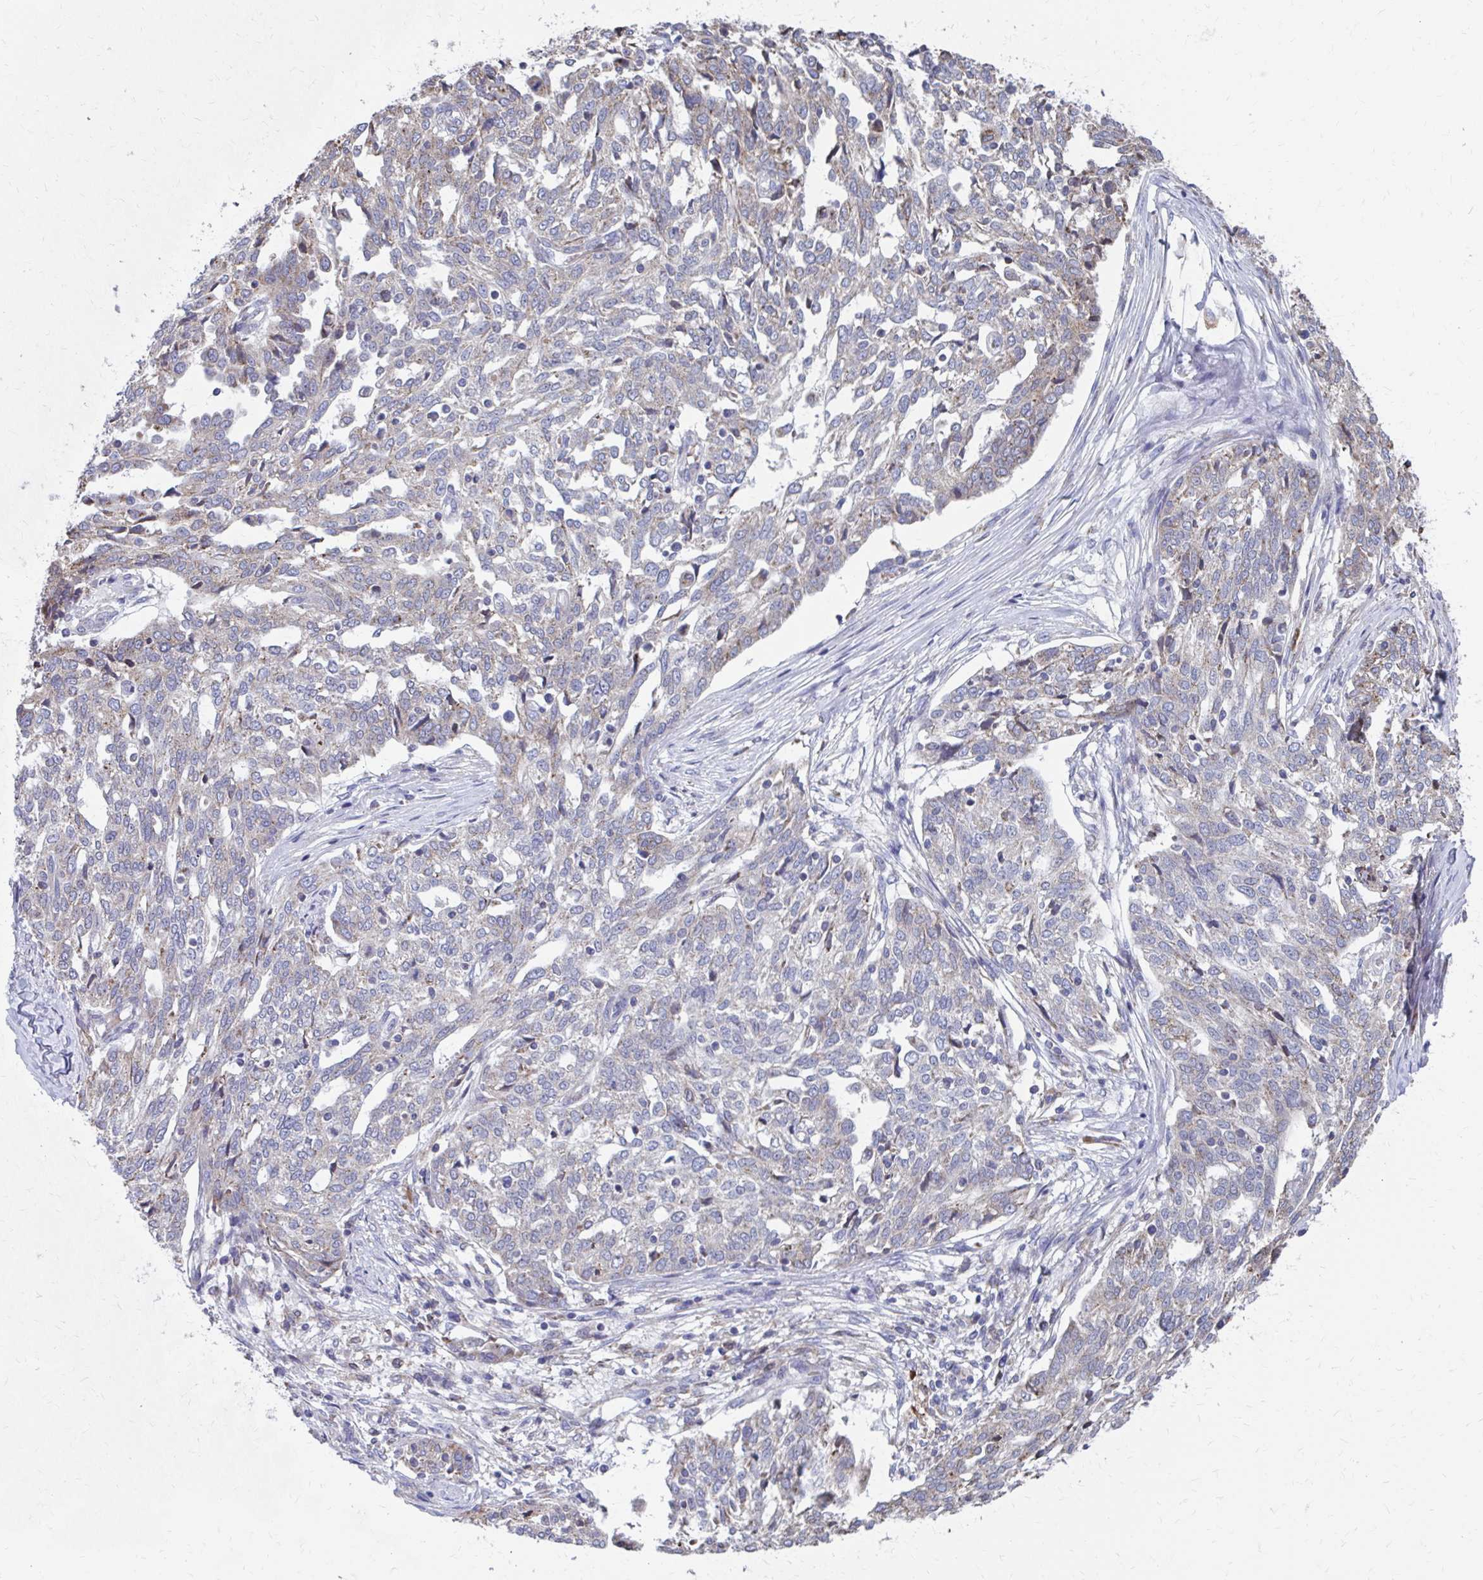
{"staining": {"intensity": "negative", "quantity": "none", "location": "none"}, "tissue": "ovarian cancer", "cell_type": "Tumor cells", "image_type": "cancer", "snomed": [{"axis": "morphology", "description": "Cystadenocarcinoma, serous, NOS"}, {"axis": "topography", "description": "Ovary"}], "caption": "The immunohistochemistry (IHC) photomicrograph has no significant positivity in tumor cells of ovarian cancer tissue.", "gene": "FKBP2", "patient": {"sex": "female", "age": 67}}